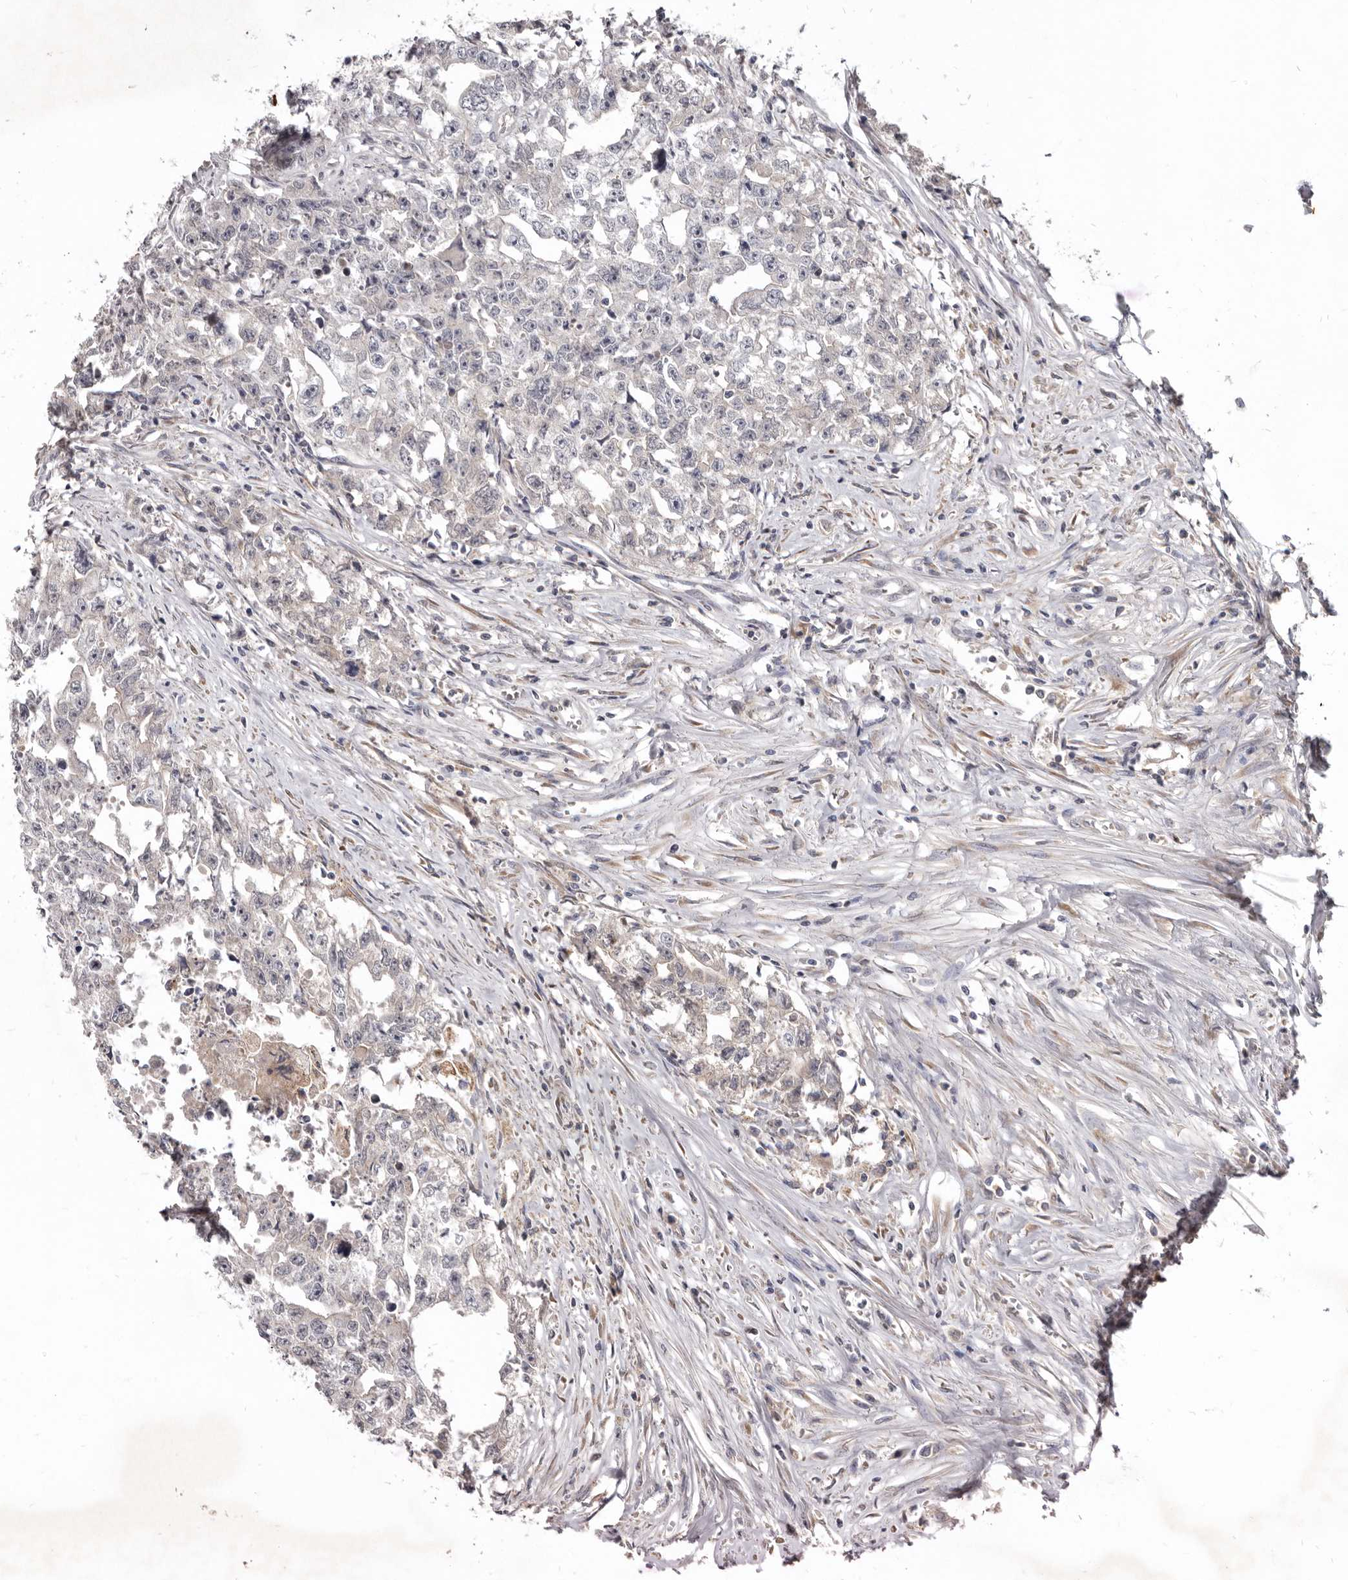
{"staining": {"intensity": "negative", "quantity": "none", "location": "none"}, "tissue": "testis cancer", "cell_type": "Tumor cells", "image_type": "cancer", "snomed": [{"axis": "morphology", "description": "Seminoma, NOS"}, {"axis": "morphology", "description": "Carcinoma, Embryonal, NOS"}, {"axis": "topography", "description": "Testis"}], "caption": "Image shows no significant protein staining in tumor cells of testis embryonal carcinoma.", "gene": "NENF", "patient": {"sex": "male", "age": 43}}